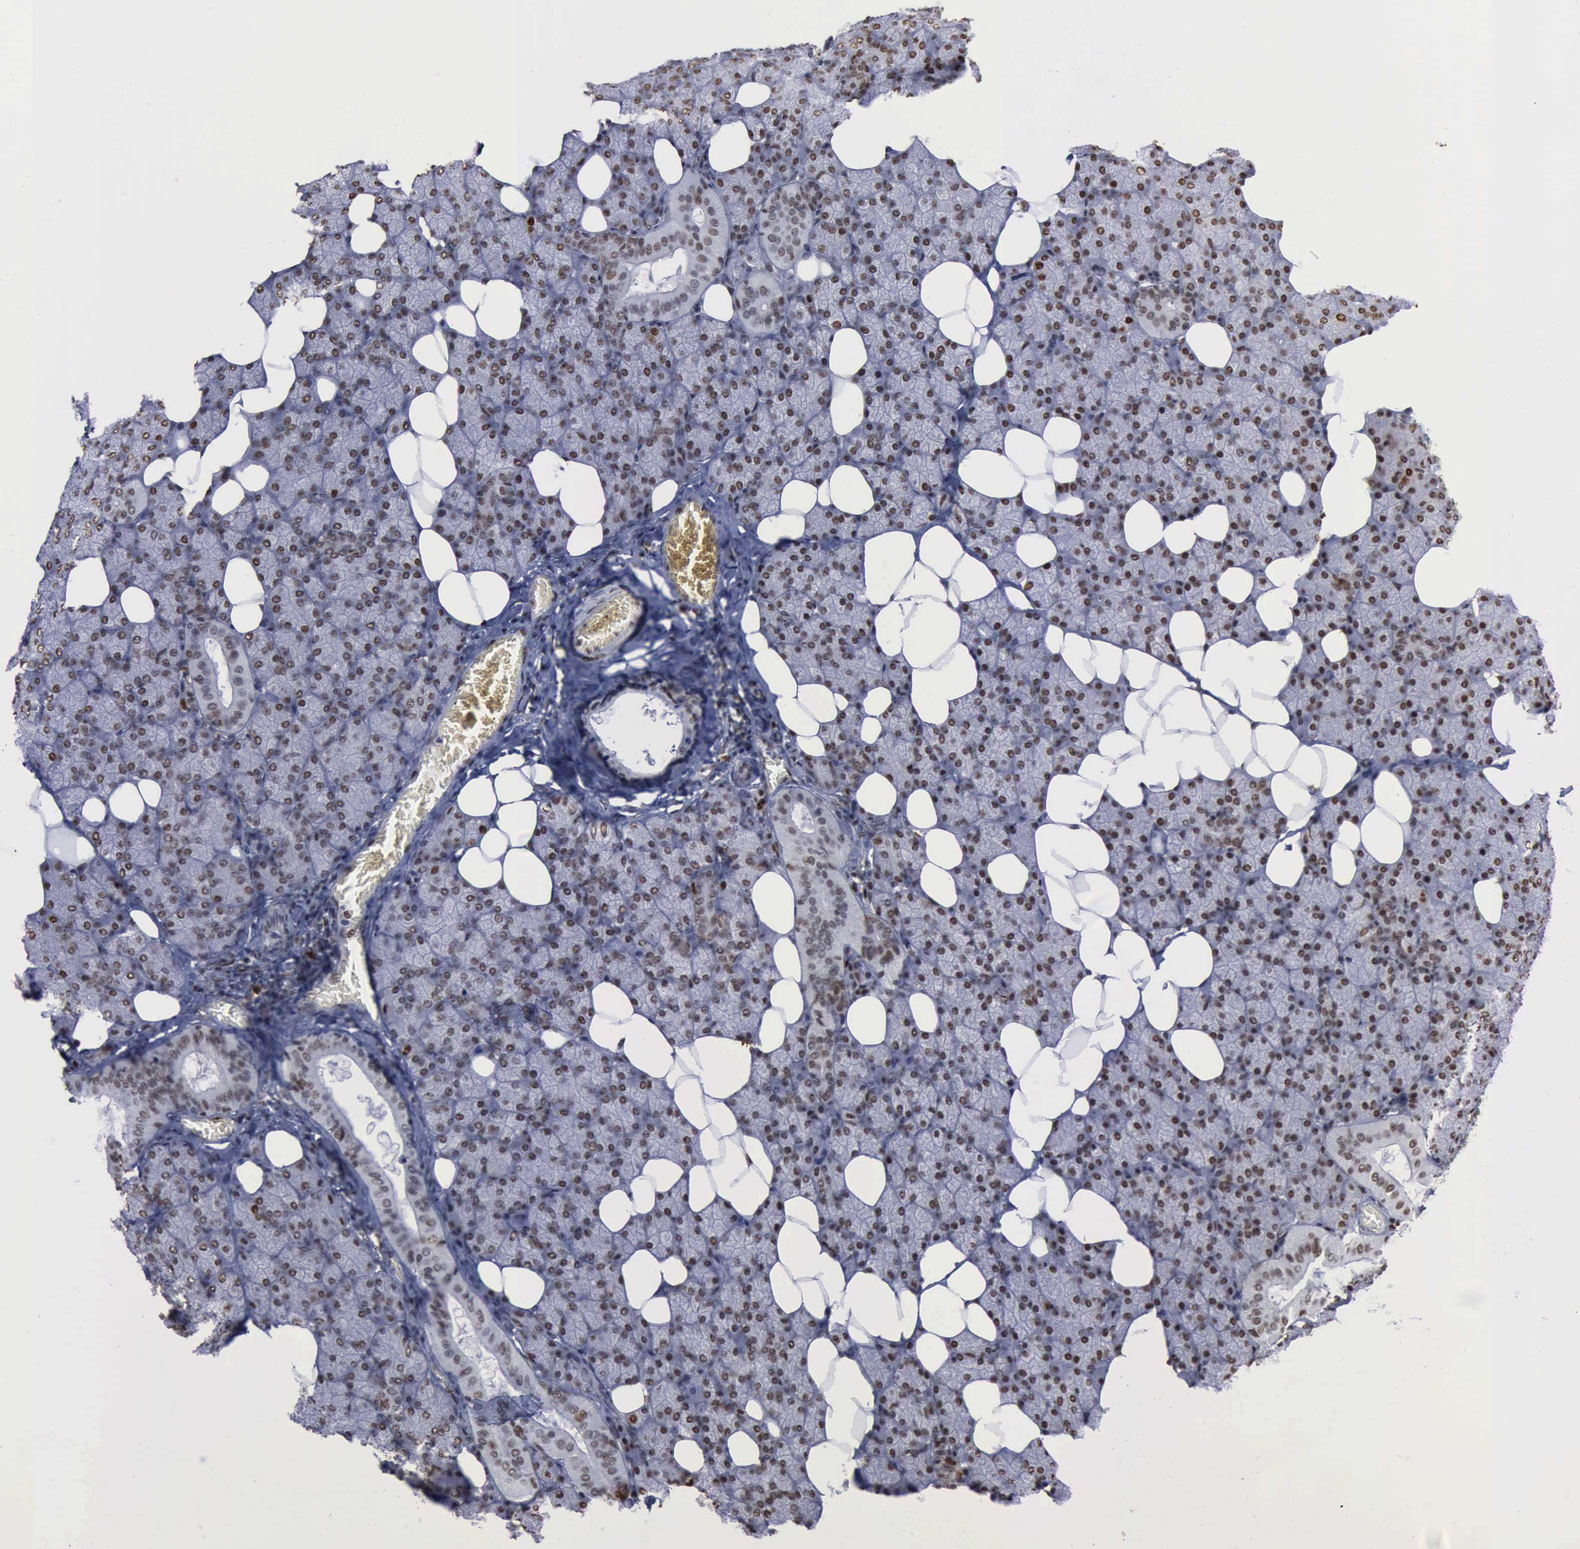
{"staining": {"intensity": "weak", "quantity": ">75%", "location": "nuclear"}, "tissue": "salivary gland", "cell_type": "Glandular cells", "image_type": "normal", "snomed": [{"axis": "morphology", "description": "Normal tissue, NOS"}, {"axis": "topography", "description": "Lymph node"}, {"axis": "topography", "description": "Salivary gland"}], "caption": "Immunohistochemistry micrograph of benign human salivary gland stained for a protein (brown), which demonstrates low levels of weak nuclear expression in about >75% of glandular cells.", "gene": "PCNA", "patient": {"sex": "male", "age": 8}}